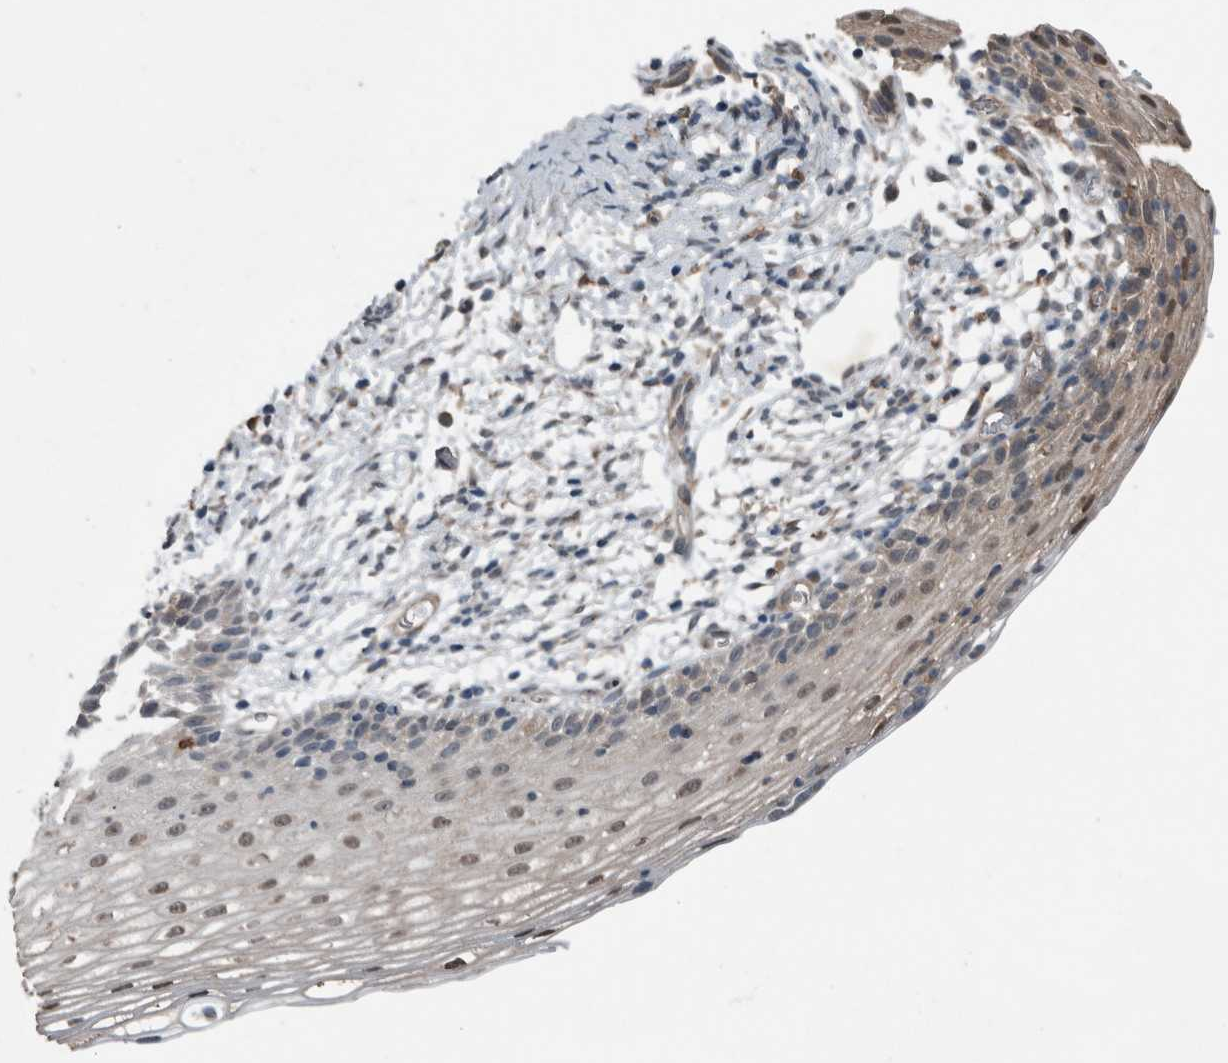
{"staining": {"intensity": "moderate", "quantity": "<25%", "location": "nuclear"}, "tissue": "cervix", "cell_type": "Squamous epithelial cells", "image_type": "normal", "snomed": [{"axis": "morphology", "description": "Normal tissue, NOS"}, {"axis": "topography", "description": "Cervix"}], "caption": "A brown stain shows moderate nuclear staining of a protein in squamous epithelial cells of unremarkable human cervix.", "gene": "MYO1E", "patient": {"sex": "female", "age": 72}}